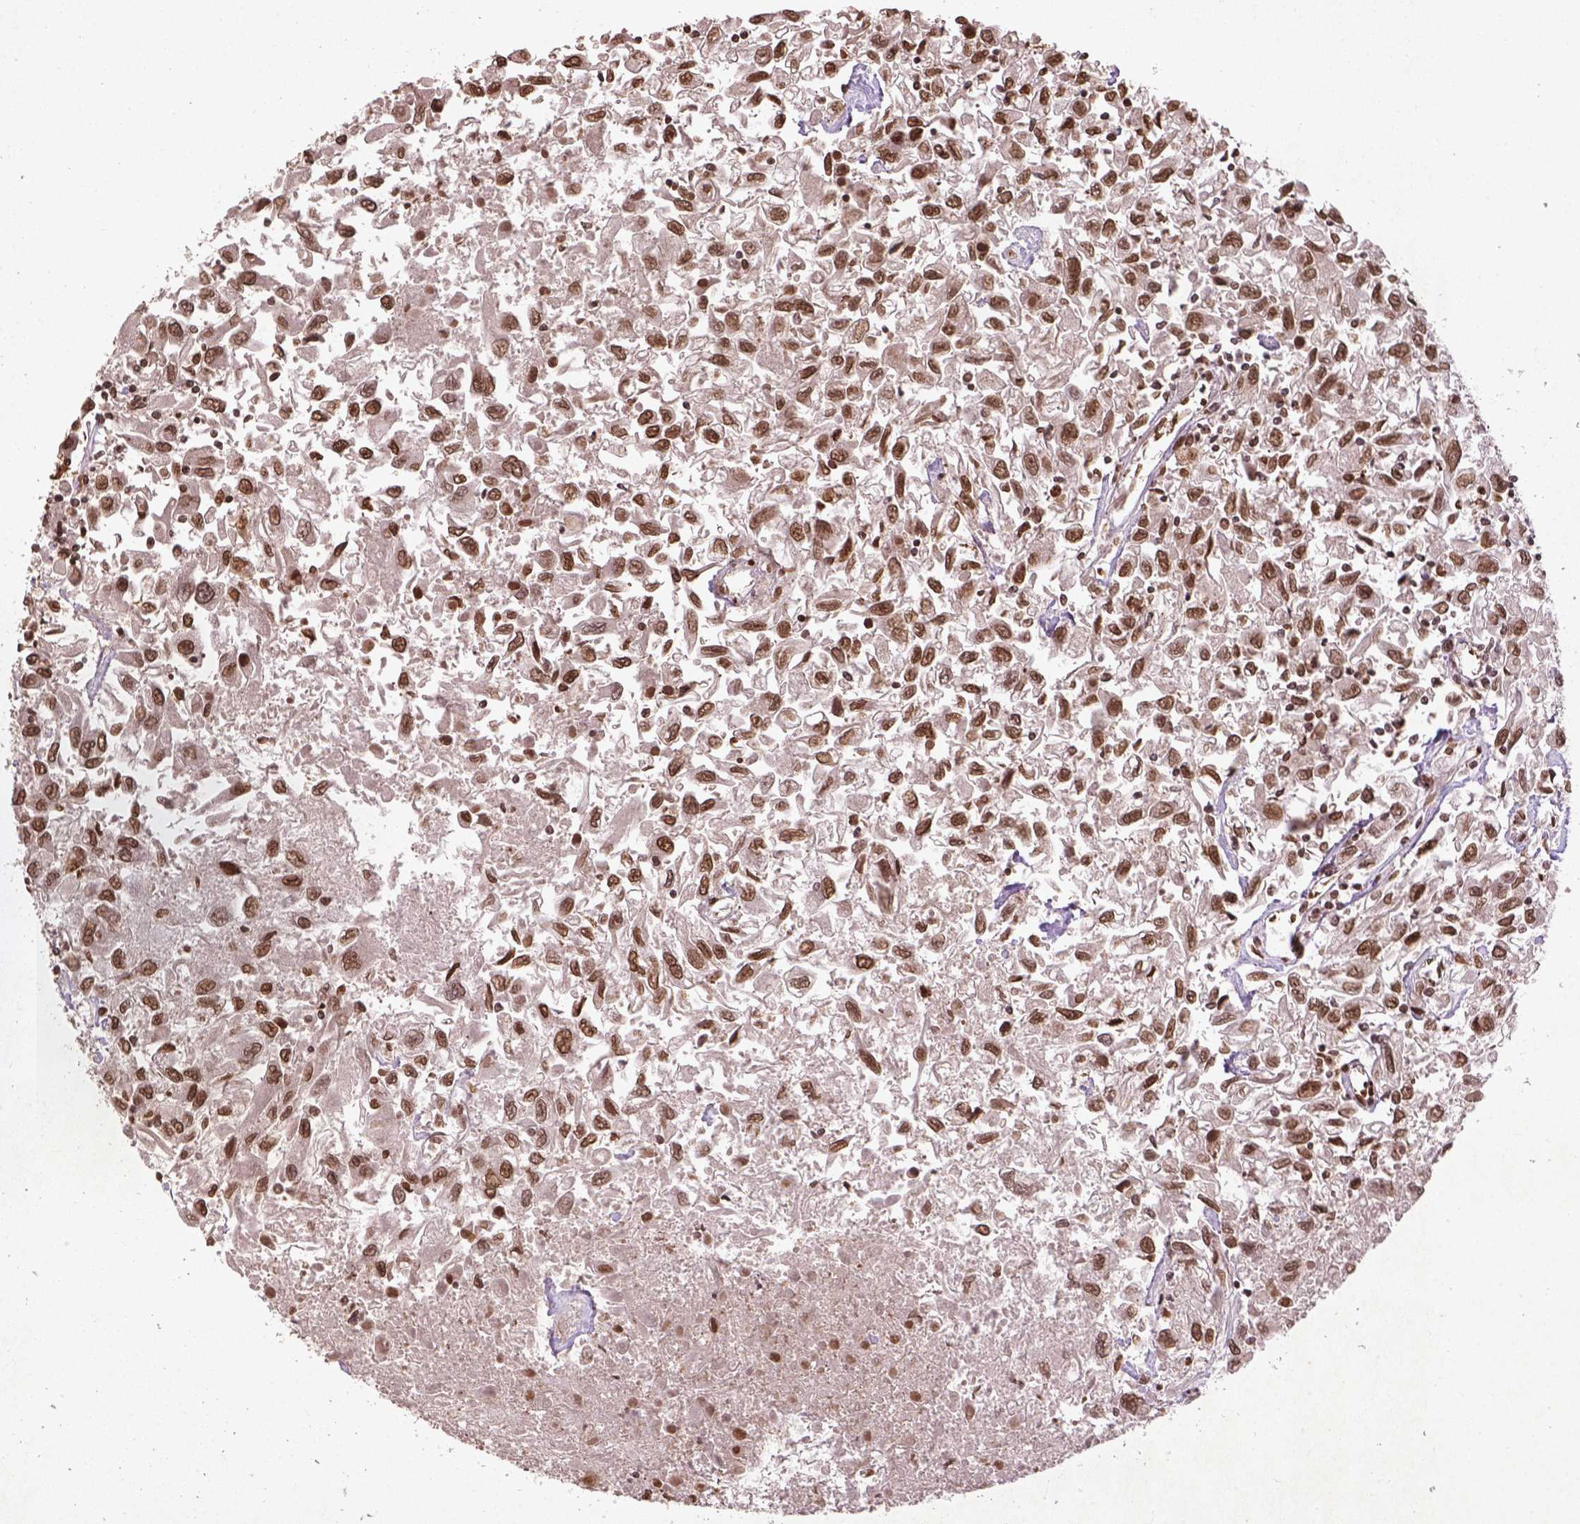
{"staining": {"intensity": "moderate", "quantity": ">75%", "location": "nuclear"}, "tissue": "renal cancer", "cell_type": "Tumor cells", "image_type": "cancer", "snomed": [{"axis": "morphology", "description": "Adenocarcinoma, NOS"}, {"axis": "topography", "description": "Kidney"}], "caption": "Adenocarcinoma (renal) tissue demonstrates moderate nuclear staining in approximately >75% of tumor cells, visualized by immunohistochemistry.", "gene": "BANF1", "patient": {"sex": "female", "age": 76}}